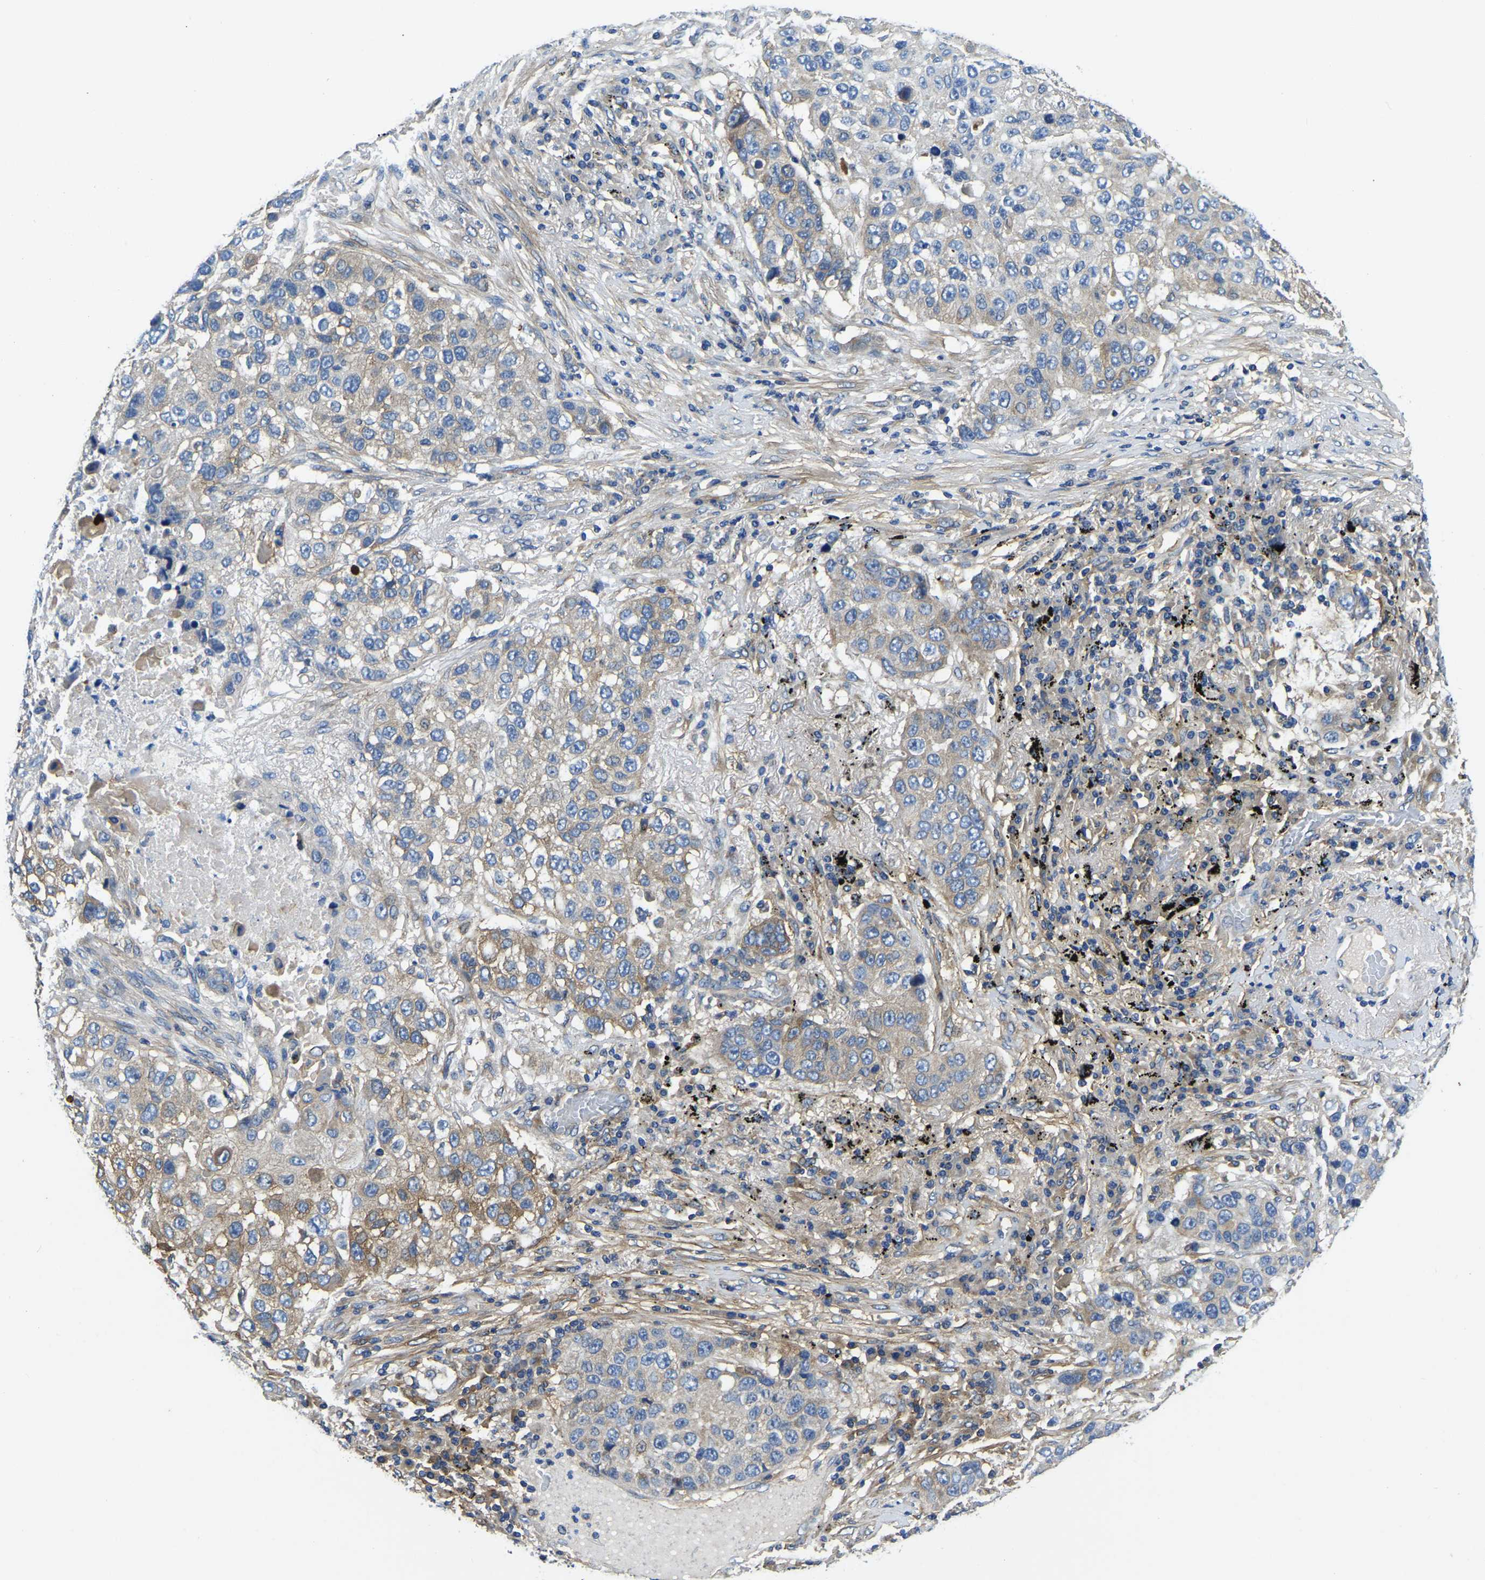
{"staining": {"intensity": "weak", "quantity": "<25%", "location": "cytoplasmic/membranous"}, "tissue": "lung cancer", "cell_type": "Tumor cells", "image_type": "cancer", "snomed": [{"axis": "morphology", "description": "Squamous cell carcinoma, NOS"}, {"axis": "topography", "description": "Lung"}], "caption": "Lung squamous cell carcinoma was stained to show a protein in brown. There is no significant expression in tumor cells. Nuclei are stained in blue.", "gene": "STAT2", "patient": {"sex": "male", "age": 57}}